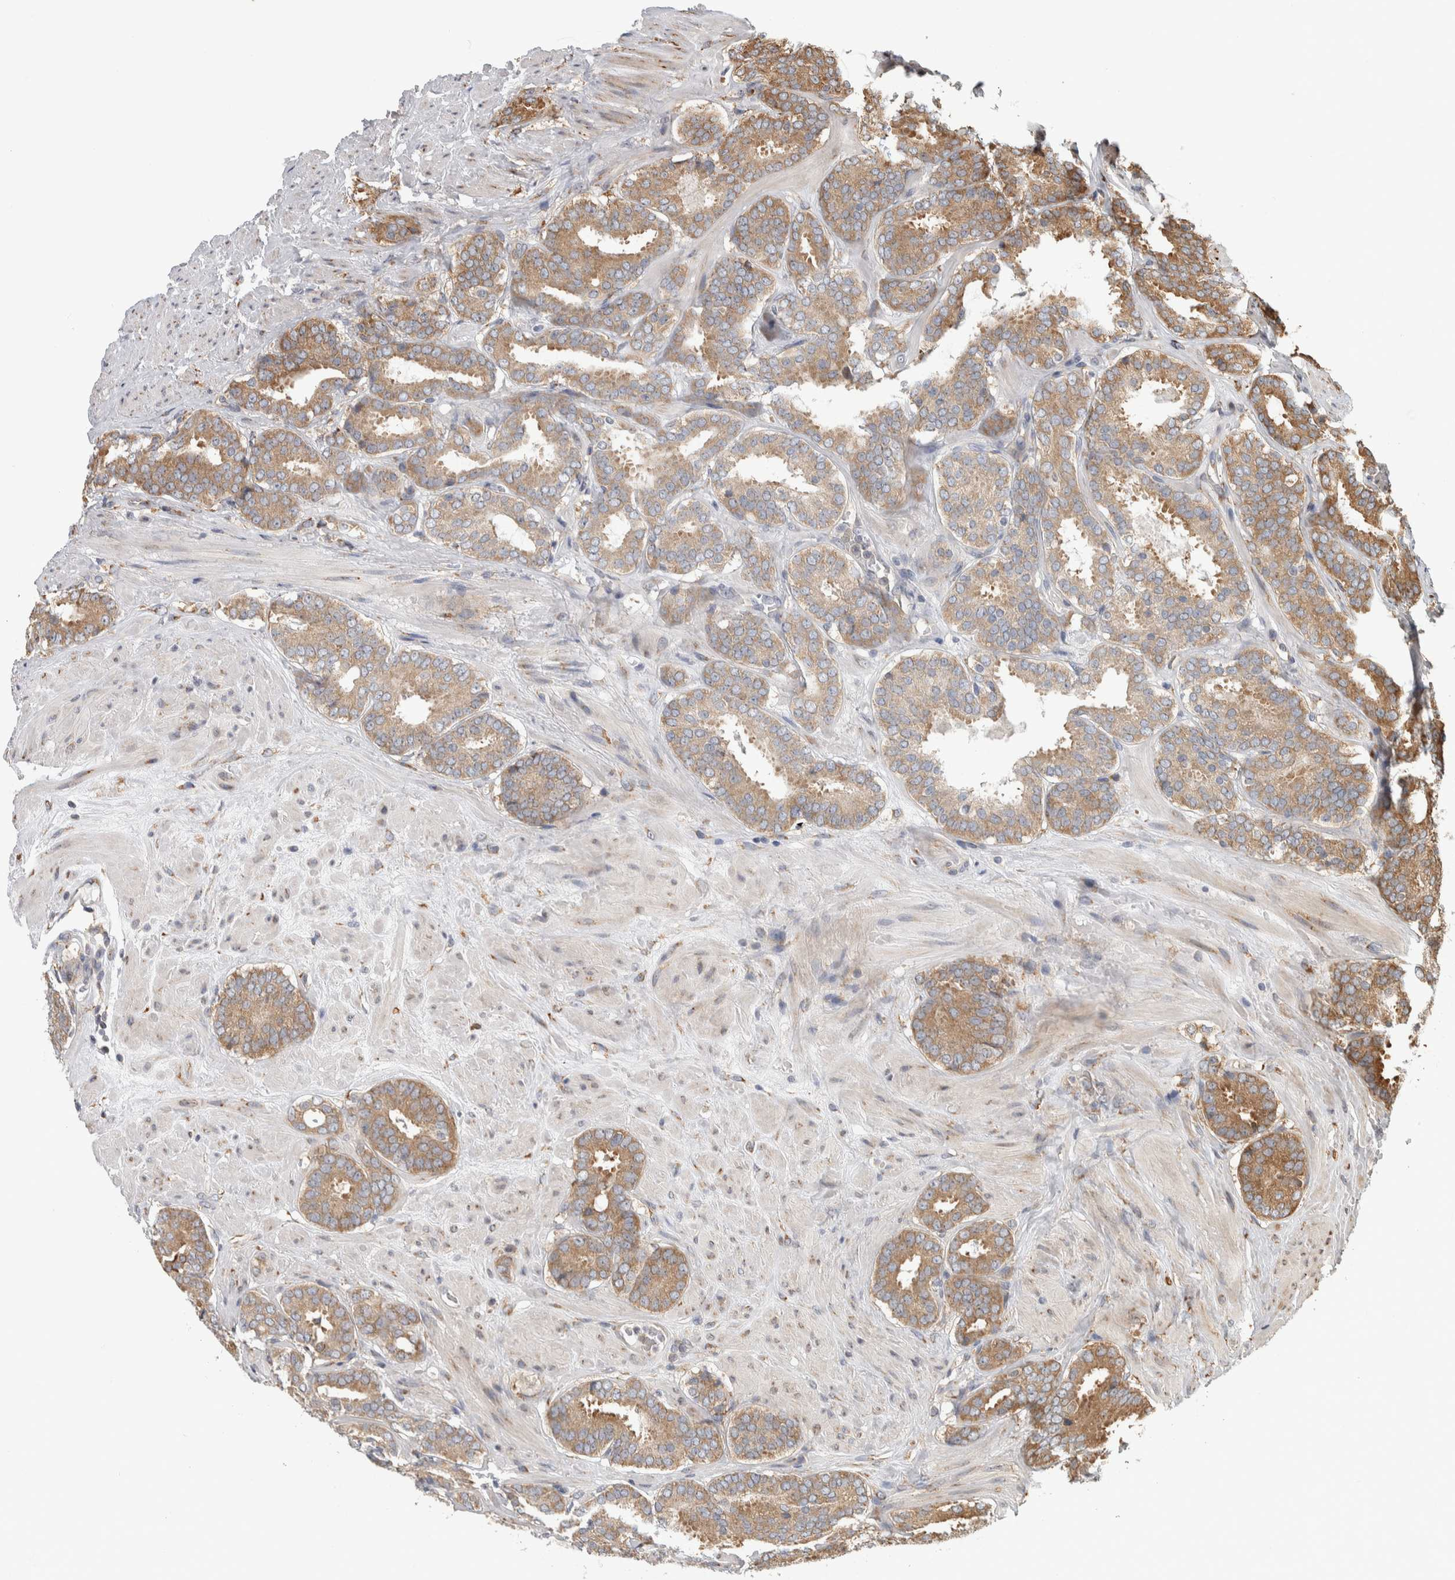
{"staining": {"intensity": "moderate", "quantity": ">75%", "location": "cytoplasmic/membranous"}, "tissue": "prostate cancer", "cell_type": "Tumor cells", "image_type": "cancer", "snomed": [{"axis": "morphology", "description": "Adenocarcinoma, Low grade"}, {"axis": "topography", "description": "Prostate"}], "caption": "The histopathology image reveals immunohistochemical staining of prostate cancer (low-grade adenocarcinoma). There is moderate cytoplasmic/membranous expression is appreciated in approximately >75% of tumor cells.", "gene": "EIF3H", "patient": {"sex": "male", "age": 69}}